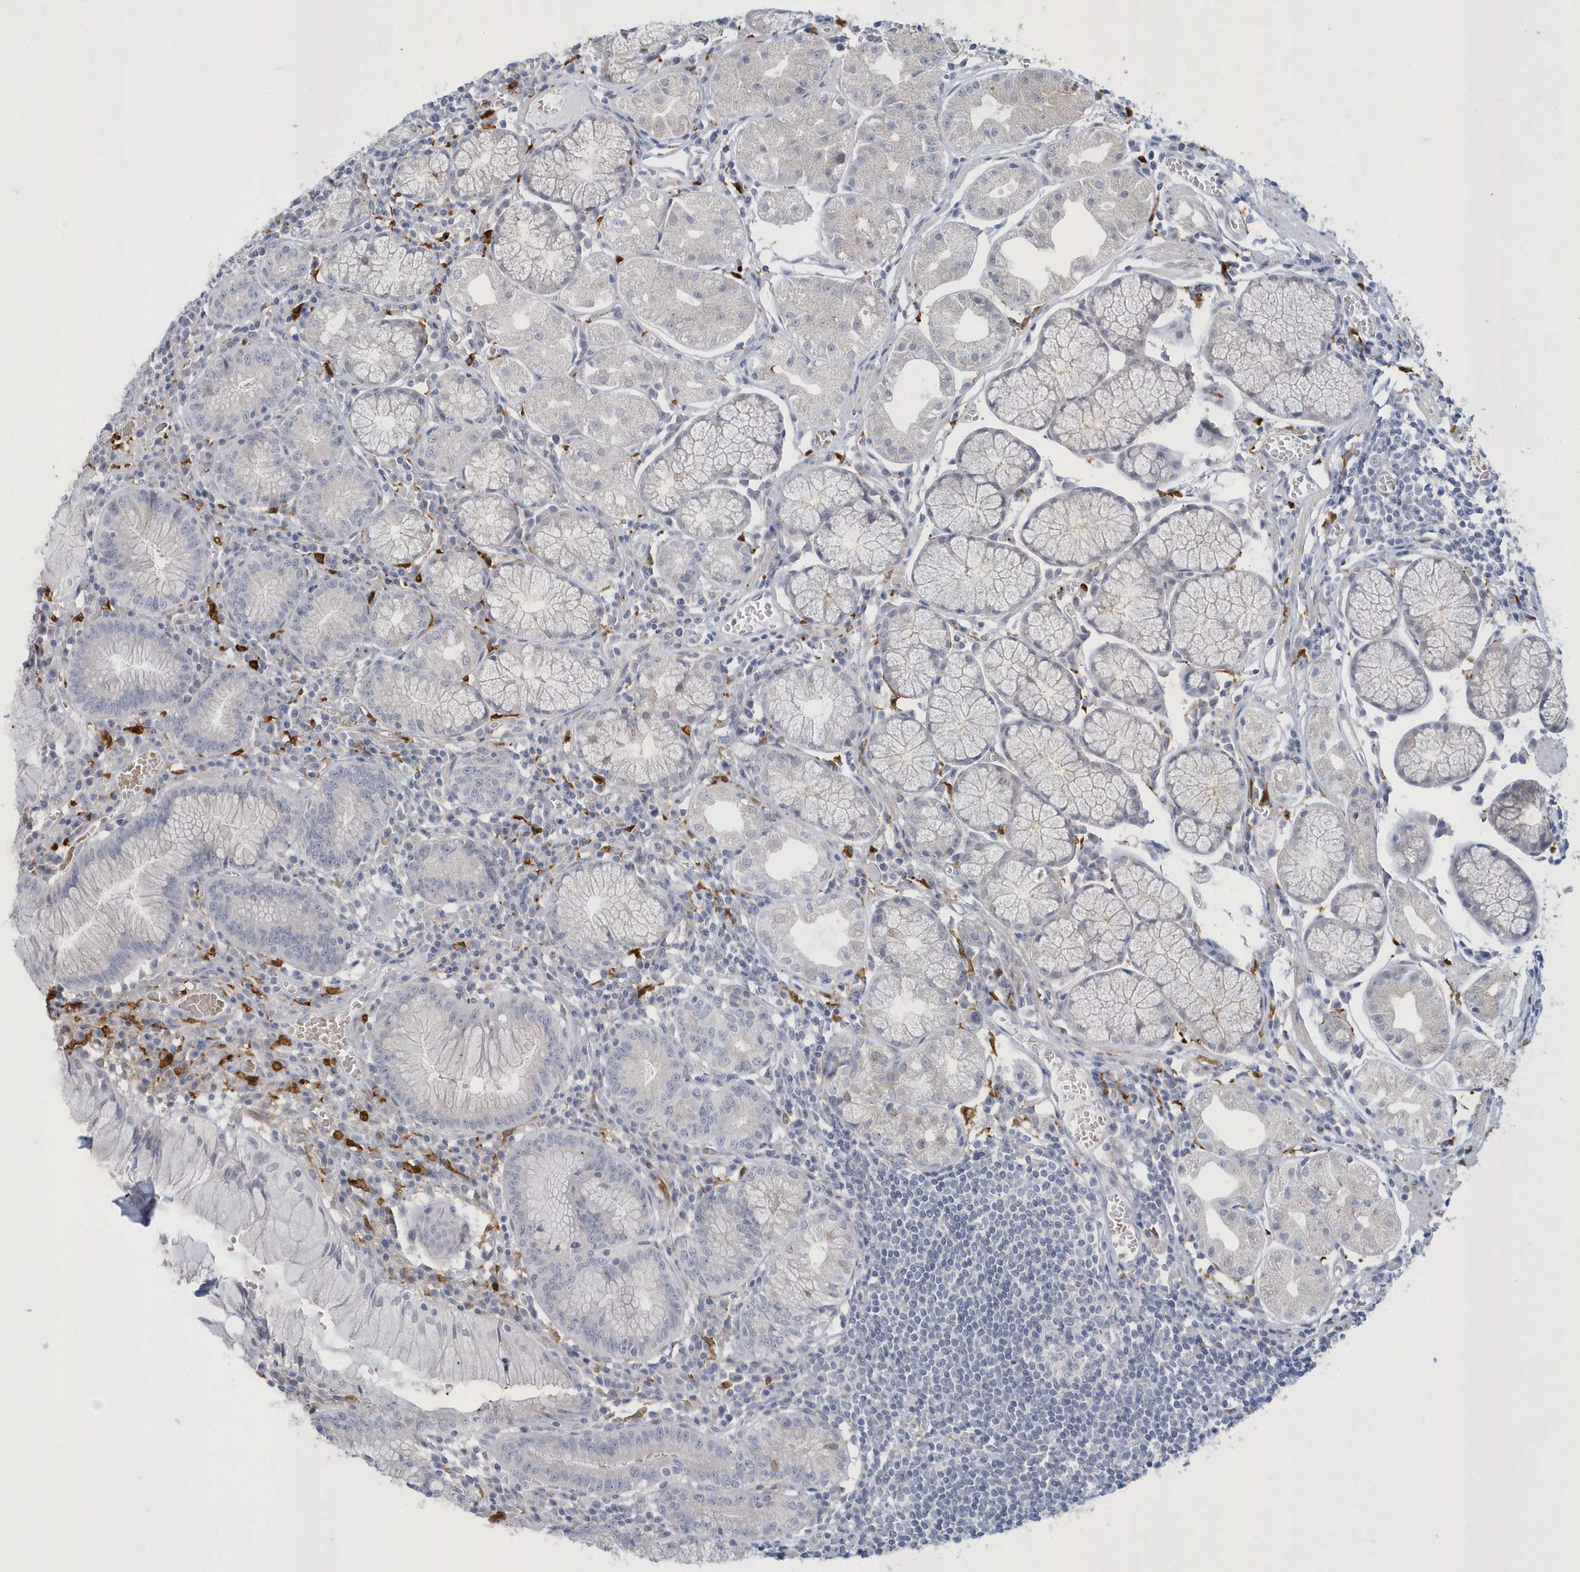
{"staining": {"intensity": "negative", "quantity": "none", "location": "none"}, "tissue": "stomach", "cell_type": "Glandular cells", "image_type": "normal", "snomed": [{"axis": "morphology", "description": "Normal tissue, NOS"}, {"axis": "topography", "description": "Stomach"}], "caption": "Immunohistochemistry micrograph of normal human stomach stained for a protein (brown), which displays no positivity in glandular cells.", "gene": "TSPEAR", "patient": {"sex": "male", "age": 55}}